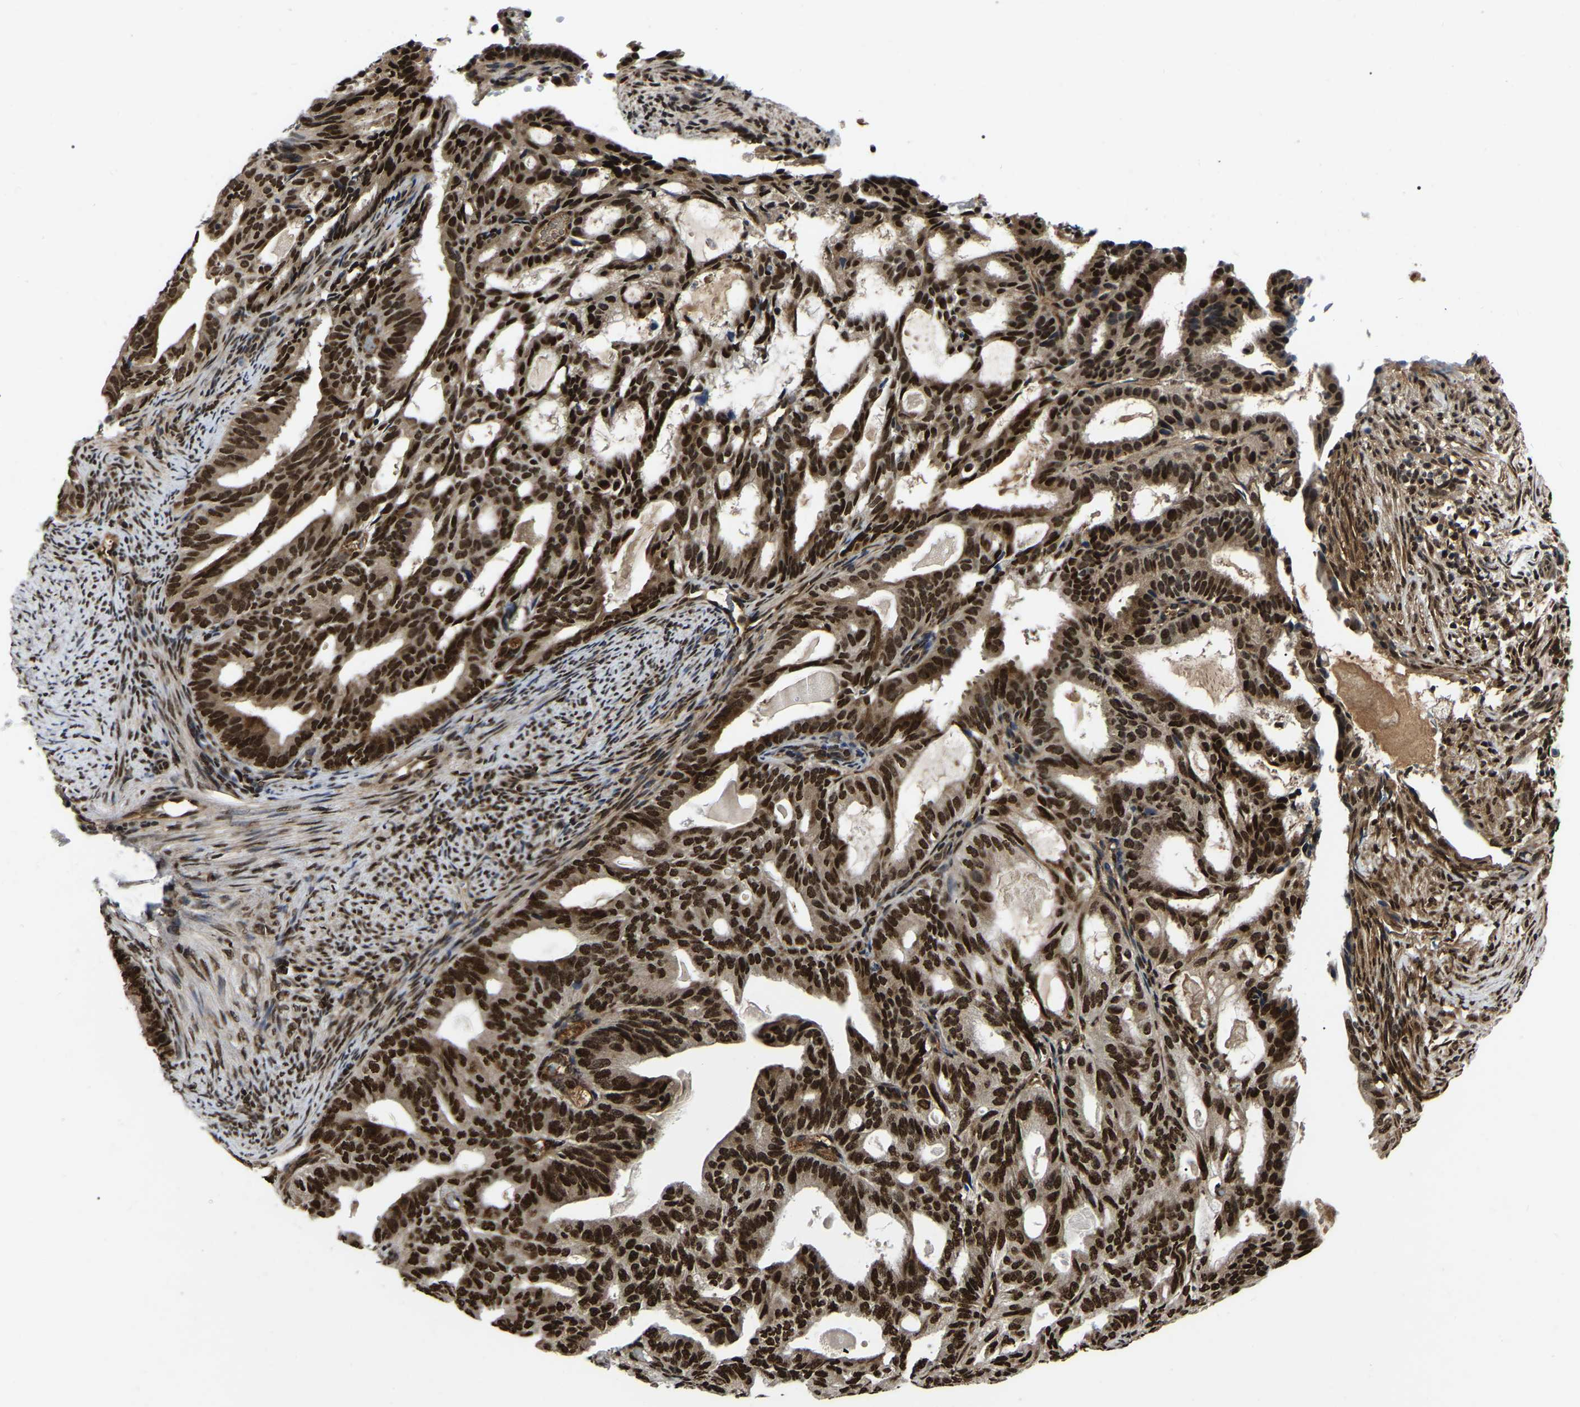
{"staining": {"intensity": "strong", "quantity": ">75%", "location": "nuclear"}, "tissue": "endometrial cancer", "cell_type": "Tumor cells", "image_type": "cancer", "snomed": [{"axis": "morphology", "description": "Adenocarcinoma, NOS"}, {"axis": "topography", "description": "Endometrium"}], "caption": "Strong nuclear staining for a protein is appreciated in about >75% of tumor cells of adenocarcinoma (endometrial) using immunohistochemistry (IHC).", "gene": "TRIM35", "patient": {"sex": "female", "age": 58}}